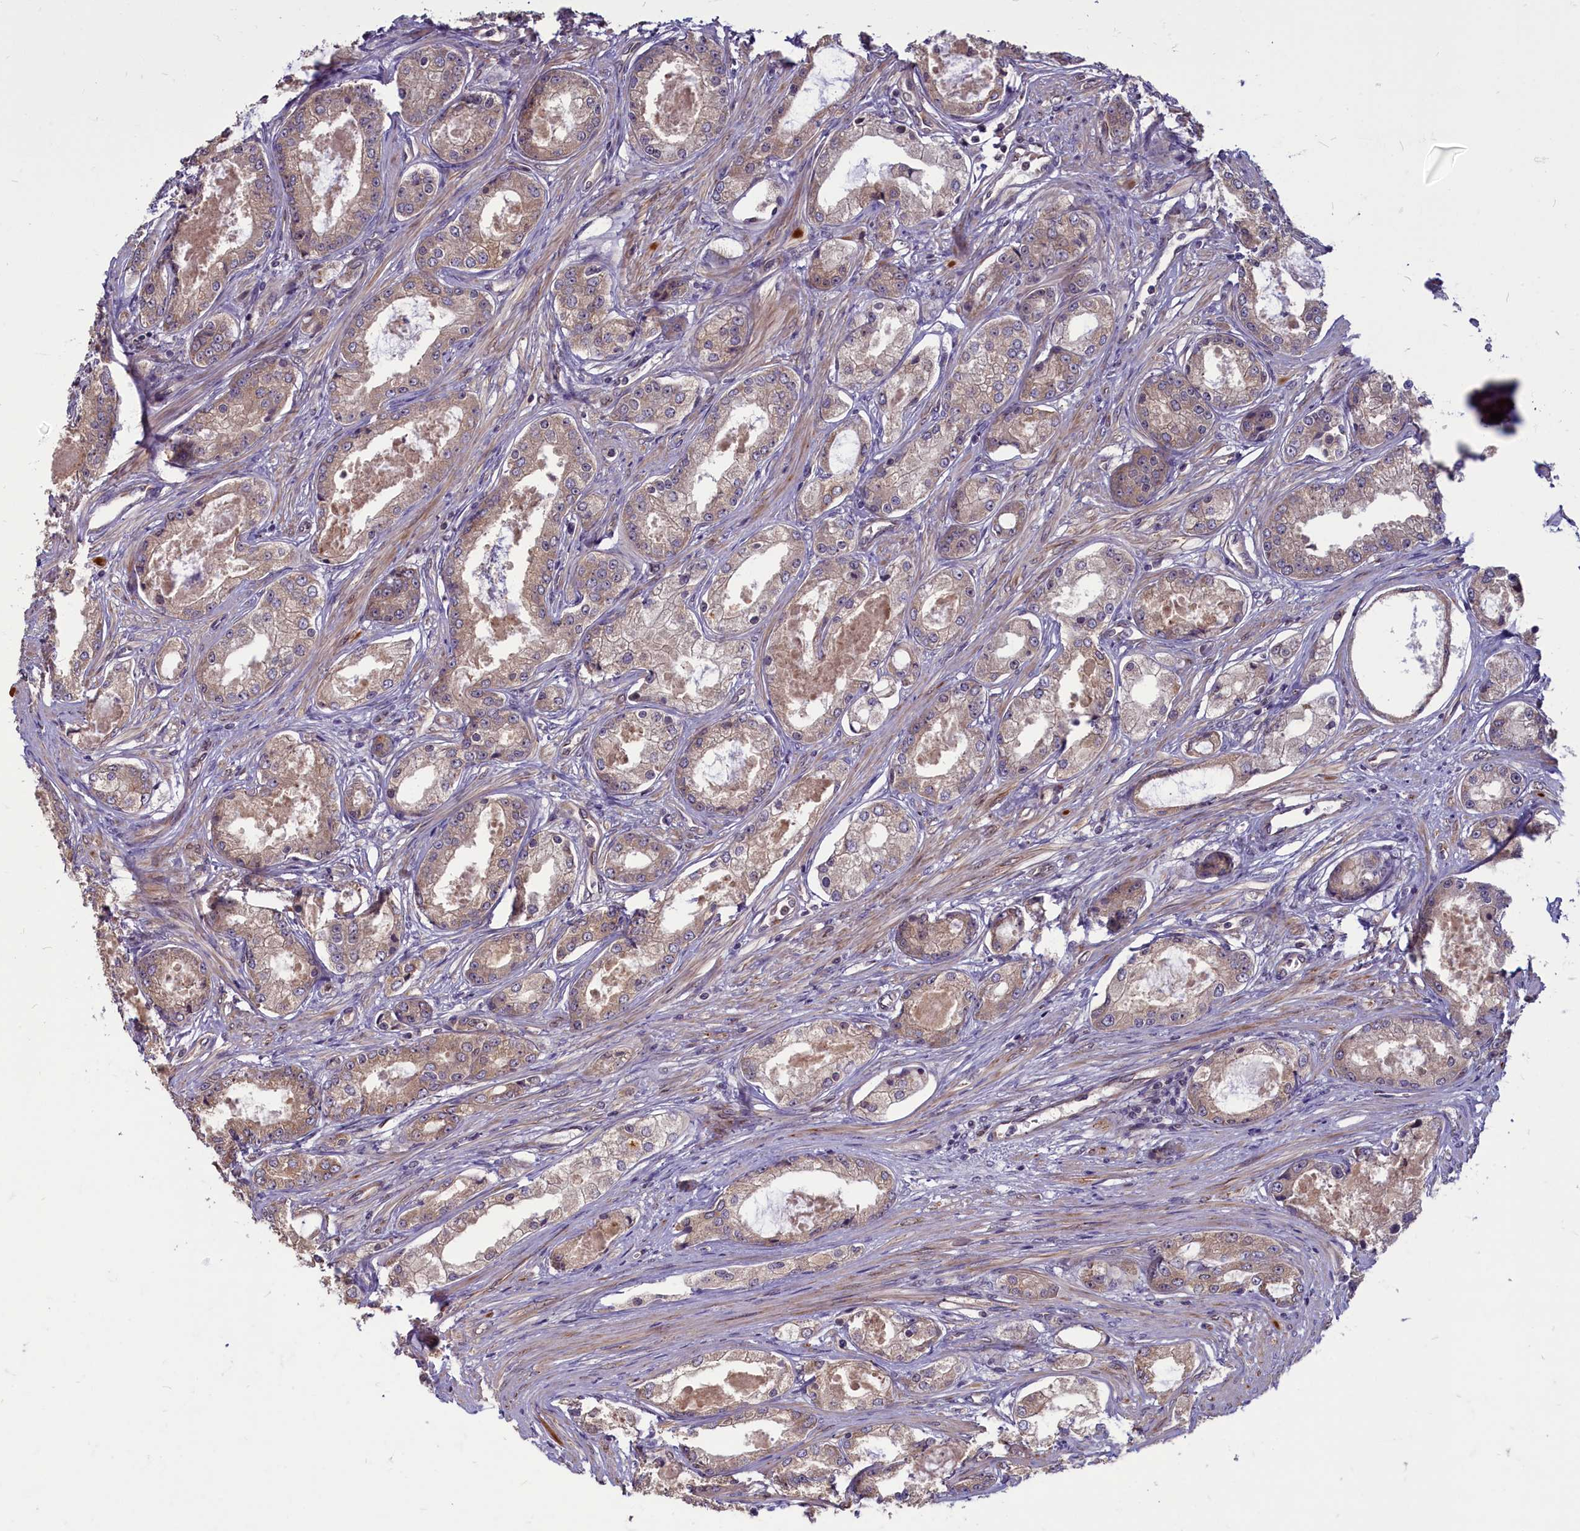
{"staining": {"intensity": "moderate", "quantity": ">75%", "location": "cytoplasmic/membranous"}, "tissue": "prostate cancer", "cell_type": "Tumor cells", "image_type": "cancer", "snomed": [{"axis": "morphology", "description": "Adenocarcinoma, Low grade"}, {"axis": "topography", "description": "Prostate"}], "caption": "Tumor cells display moderate cytoplasmic/membranous expression in approximately >75% of cells in prostate cancer (adenocarcinoma (low-grade)). (DAB IHC with brightfield microscopy, high magnification).", "gene": "MYCBP", "patient": {"sex": "male", "age": 68}}